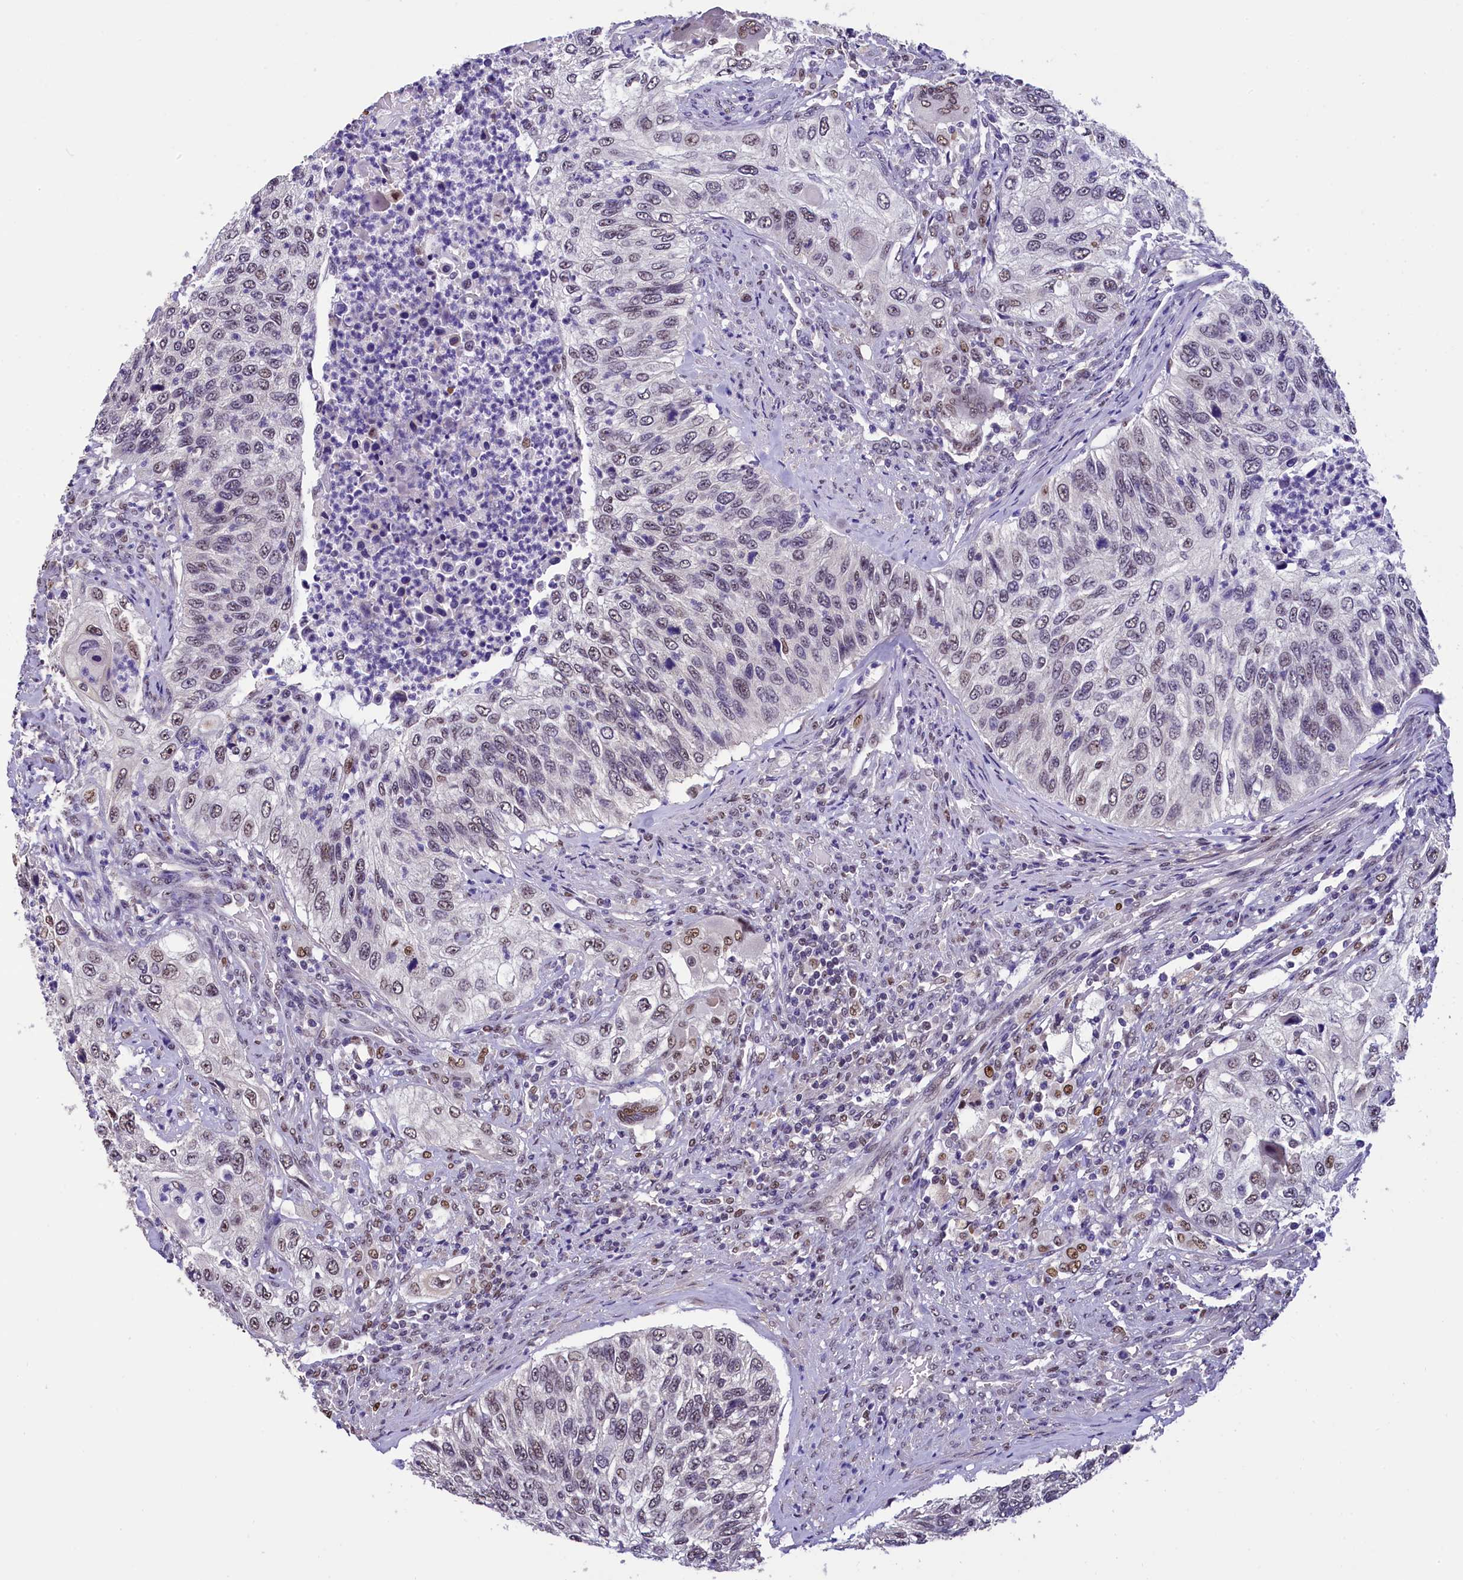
{"staining": {"intensity": "weak", "quantity": "25%-75%", "location": "nuclear"}, "tissue": "urothelial cancer", "cell_type": "Tumor cells", "image_type": "cancer", "snomed": [{"axis": "morphology", "description": "Urothelial carcinoma, High grade"}, {"axis": "topography", "description": "Urinary bladder"}], "caption": "There is low levels of weak nuclear expression in tumor cells of urothelial cancer, as demonstrated by immunohistochemical staining (brown color).", "gene": "HECTD4", "patient": {"sex": "female", "age": 60}}